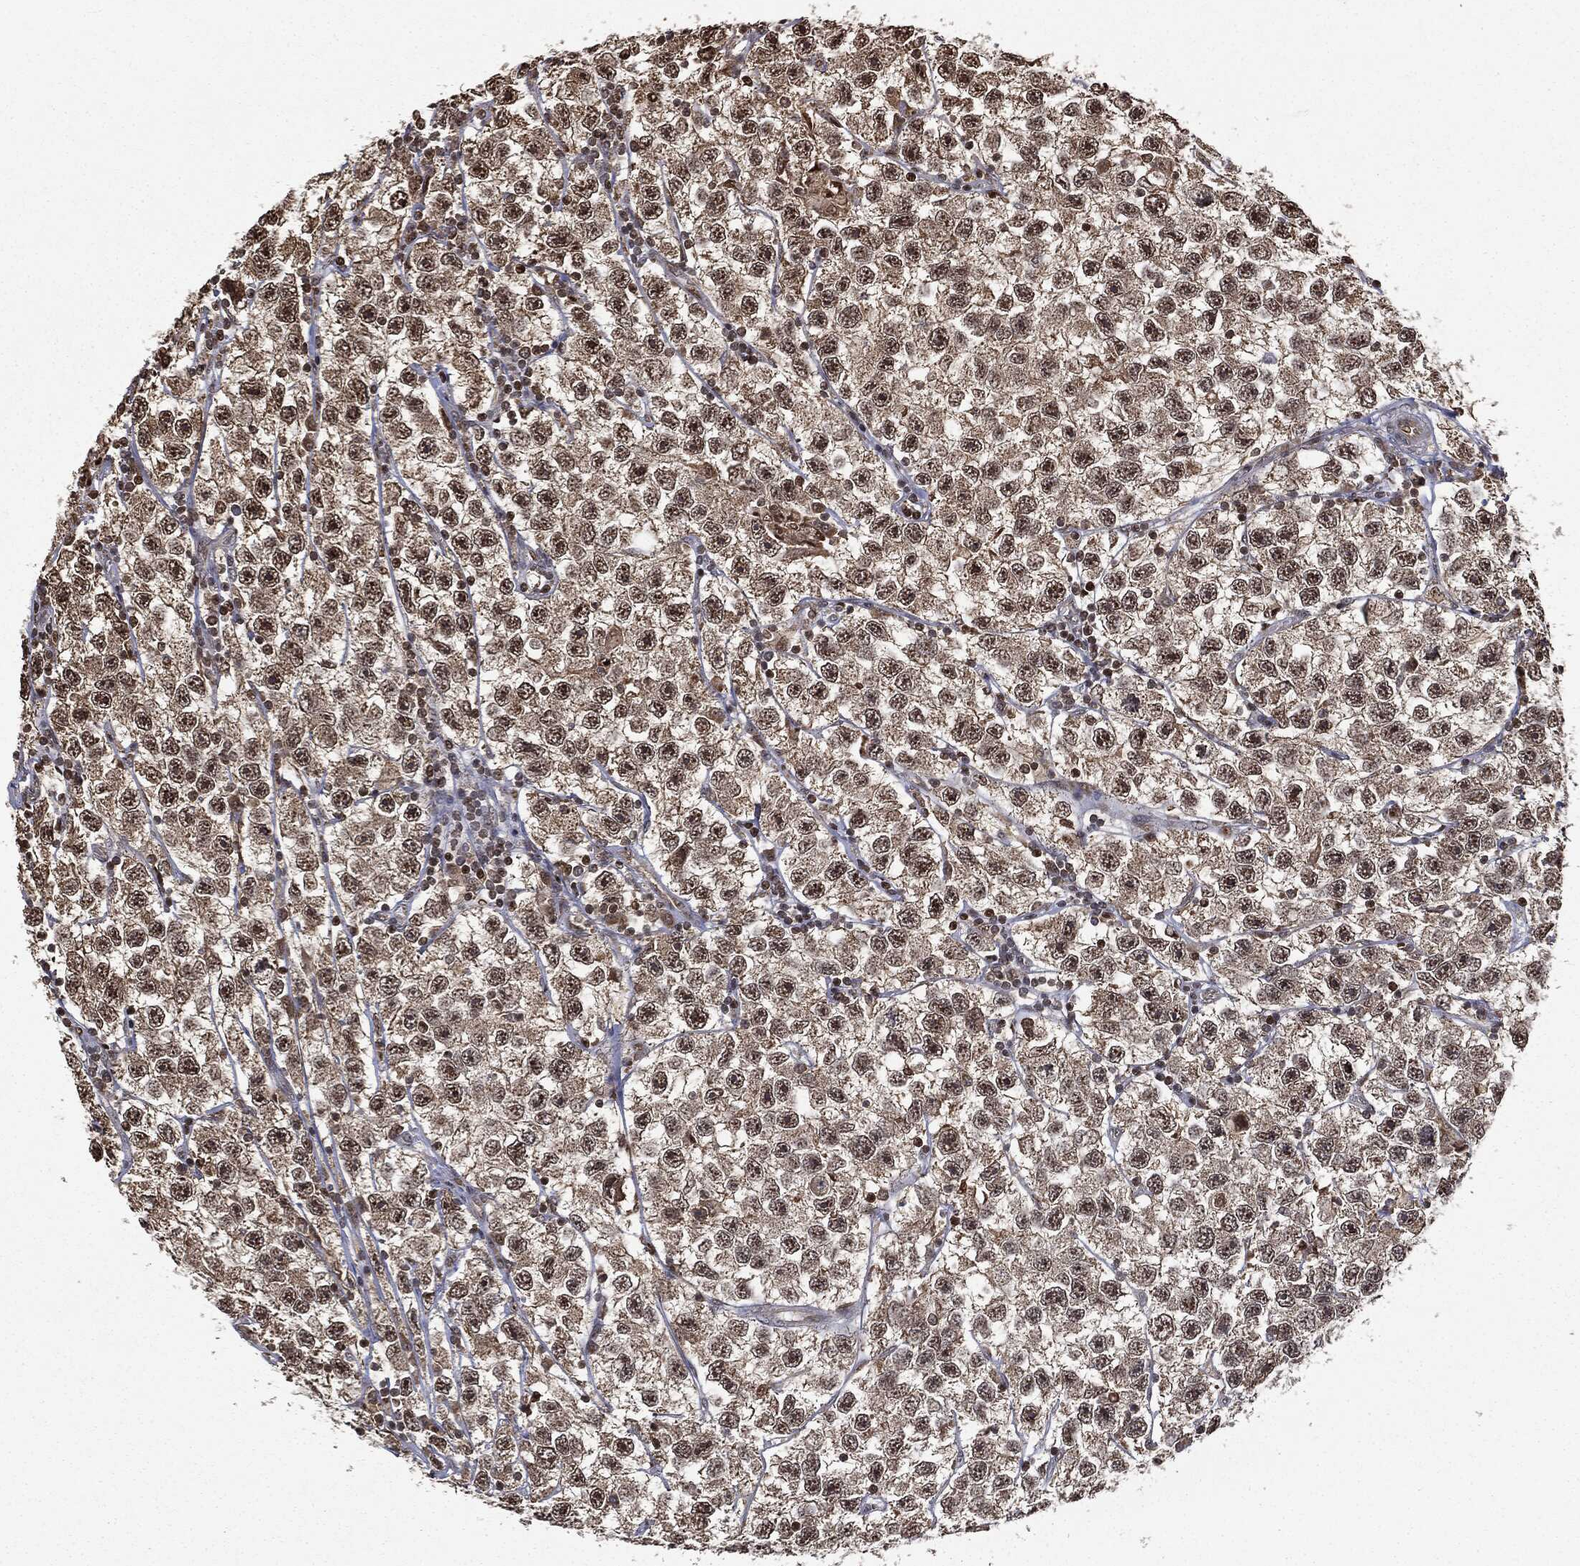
{"staining": {"intensity": "moderate", "quantity": ">75%", "location": "nuclear"}, "tissue": "testis cancer", "cell_type": "Tumor cells", "image_type": "cancer", "snomed": [{"axis": "morphology", "description": "Seminoma, NOS"}, {"axis": "topography", "description": "Testis"}], "caption": "IHC (DAB) staining of human seminoma (testis) shows moderate nuclear protein expression in about >75% of tumor cells.", "gene": "ZNHIT6", "patient": {"sex": "male", "age": 26}}